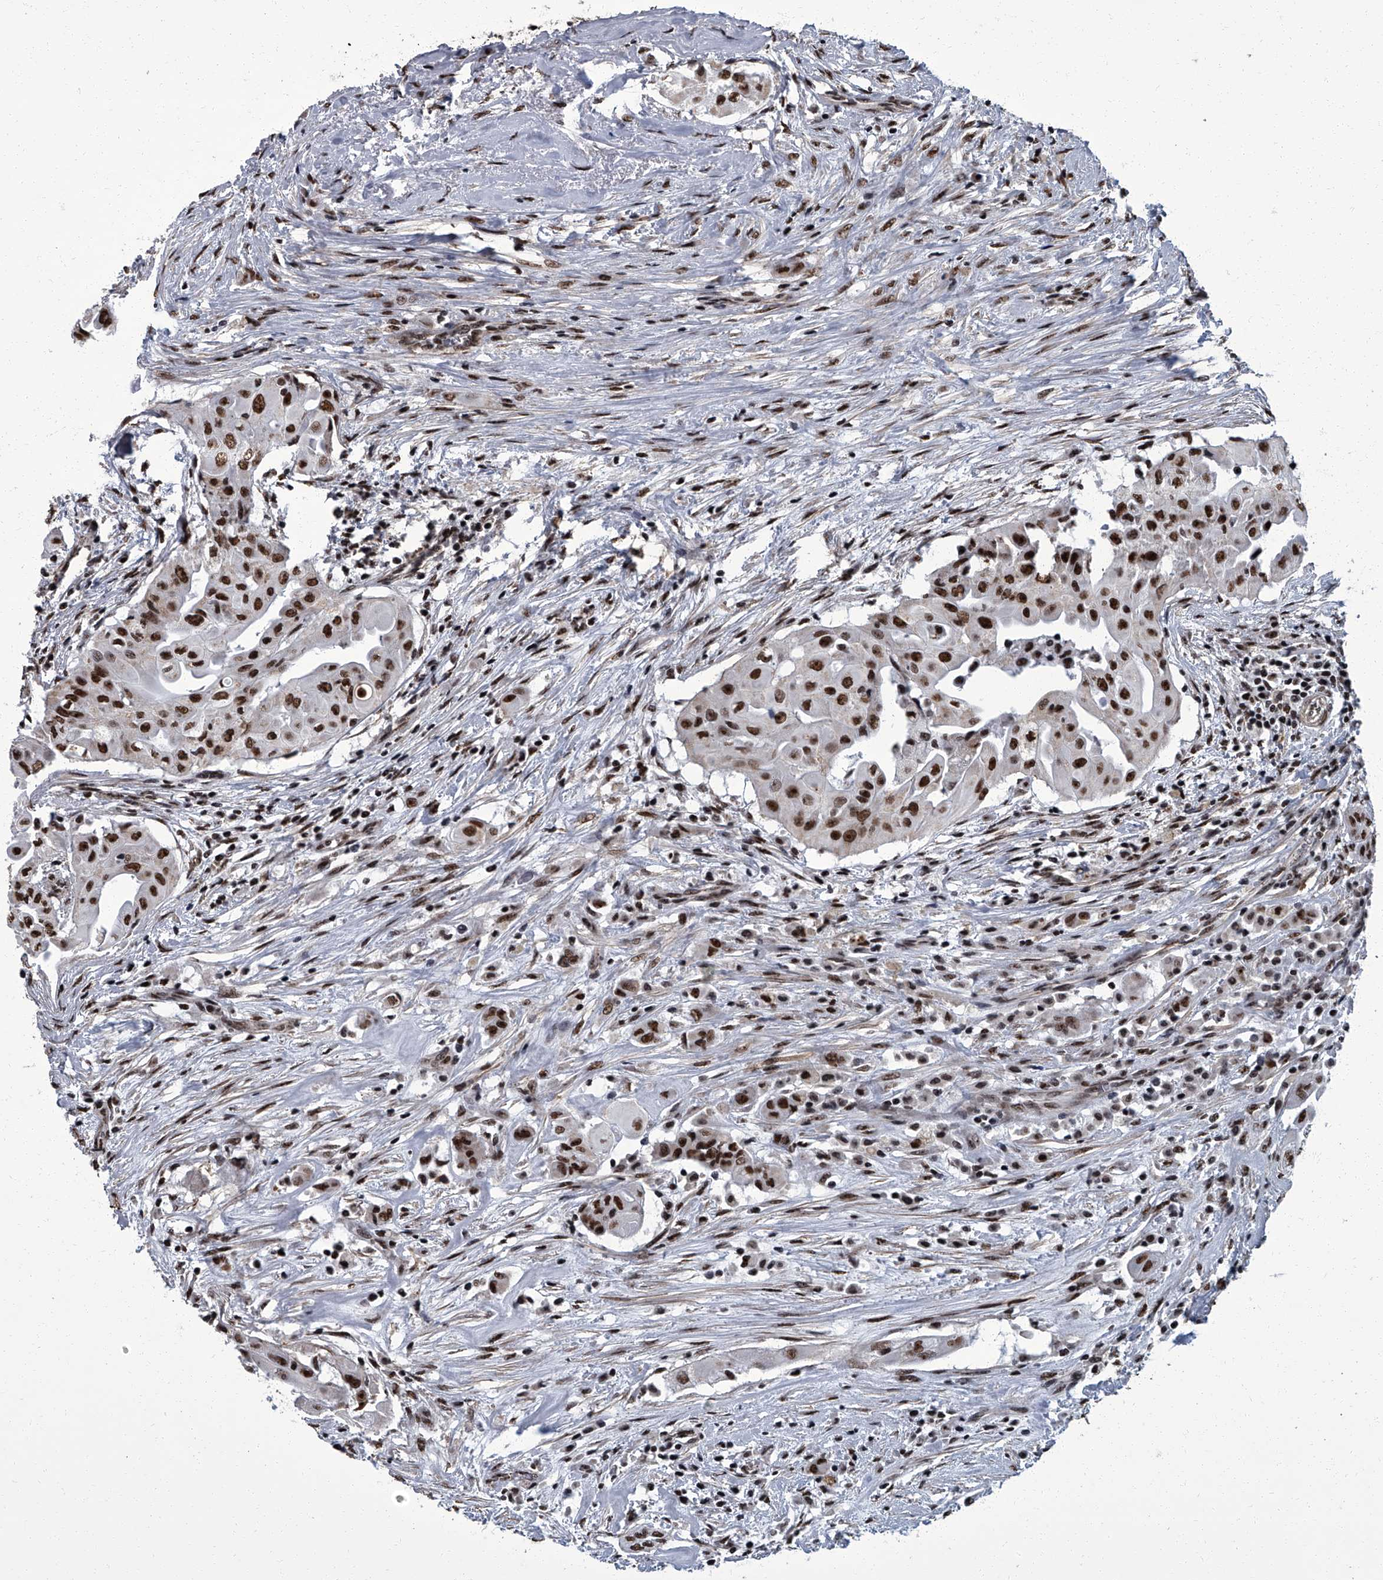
{"staining": {"intensity": "strong", "quantity": ">75%", "location": "nuclear"}, "tissue": "thyroid cancer", "cell_type": "Tumor cells", "image_type": "cancer", "snomed": [{"axis": "morphology", "description": "Papillary adenocarcinoma, NOS"}, {"axis": "topography", "description": "Thyroid gland"}], "caption": "Immunohistochemical staining of thyroid cancer (papillary adenocarcinoma) reveals strong nuclear protein positivity in approximately >75% of tumor cells.", "gene": "ZNF518B", "patient": {"sex": "female", "age": 59}}